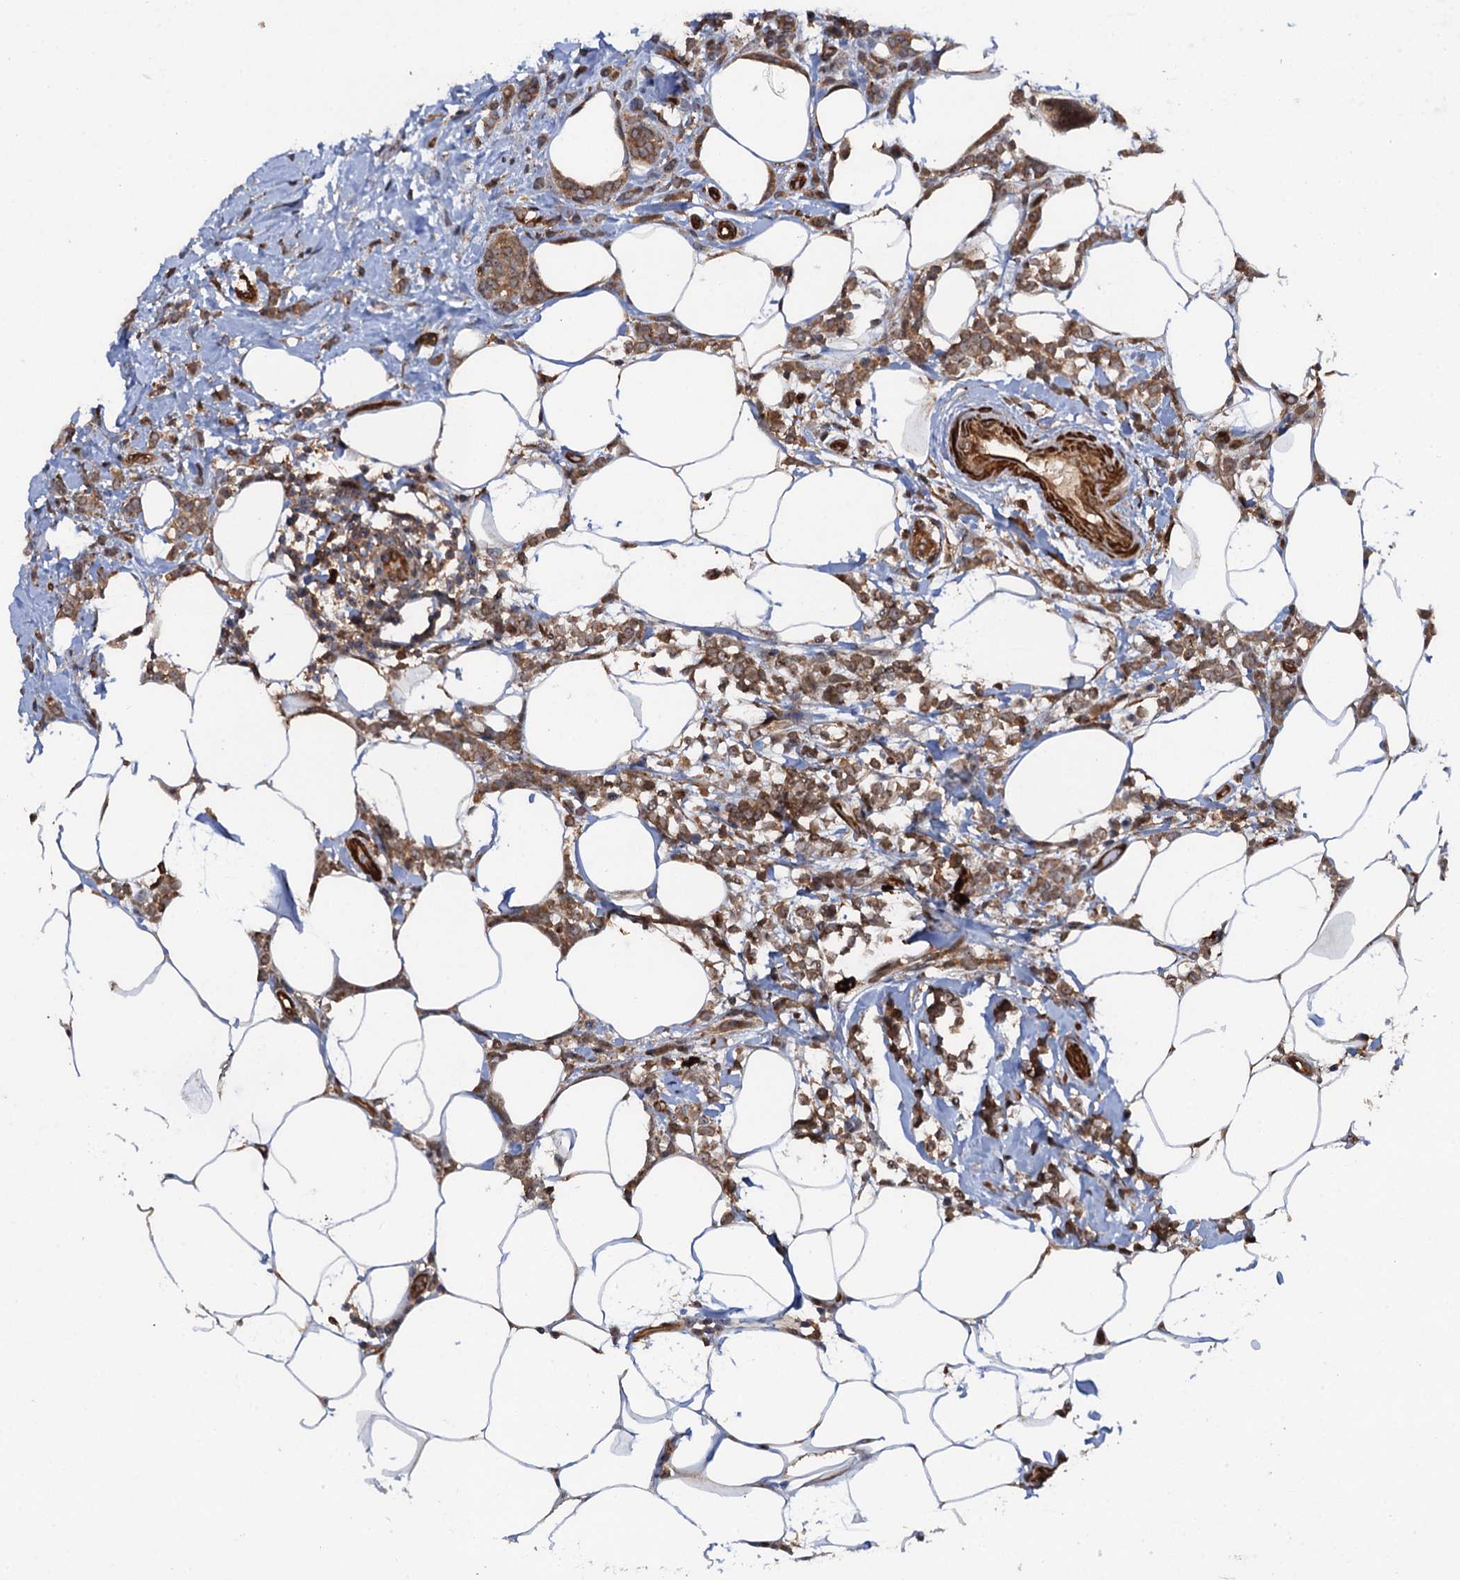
{"staining": {"intensity": "moderate", "quantity": ">75%", "location": "cytoplasmic/membranous"}, "tissue": "breast cancer", "cell_type": "Tumor cells", "image_type": "cancer", "snomed": [{"axis": "morphology", "description": "Lobular carcinoma"}, {"axis": "topography", "description": "Breast"}], "caption": "IHC (DAB (3,3'-diaminobenzidine)) staining of breast cancer (lobular carcinoma) displays moderate cytoplasmic/membranous protein positivity in approximately >75% of tumor cells.", "gene": "BORA", "patient": {"sex": "female", "age": 58}}